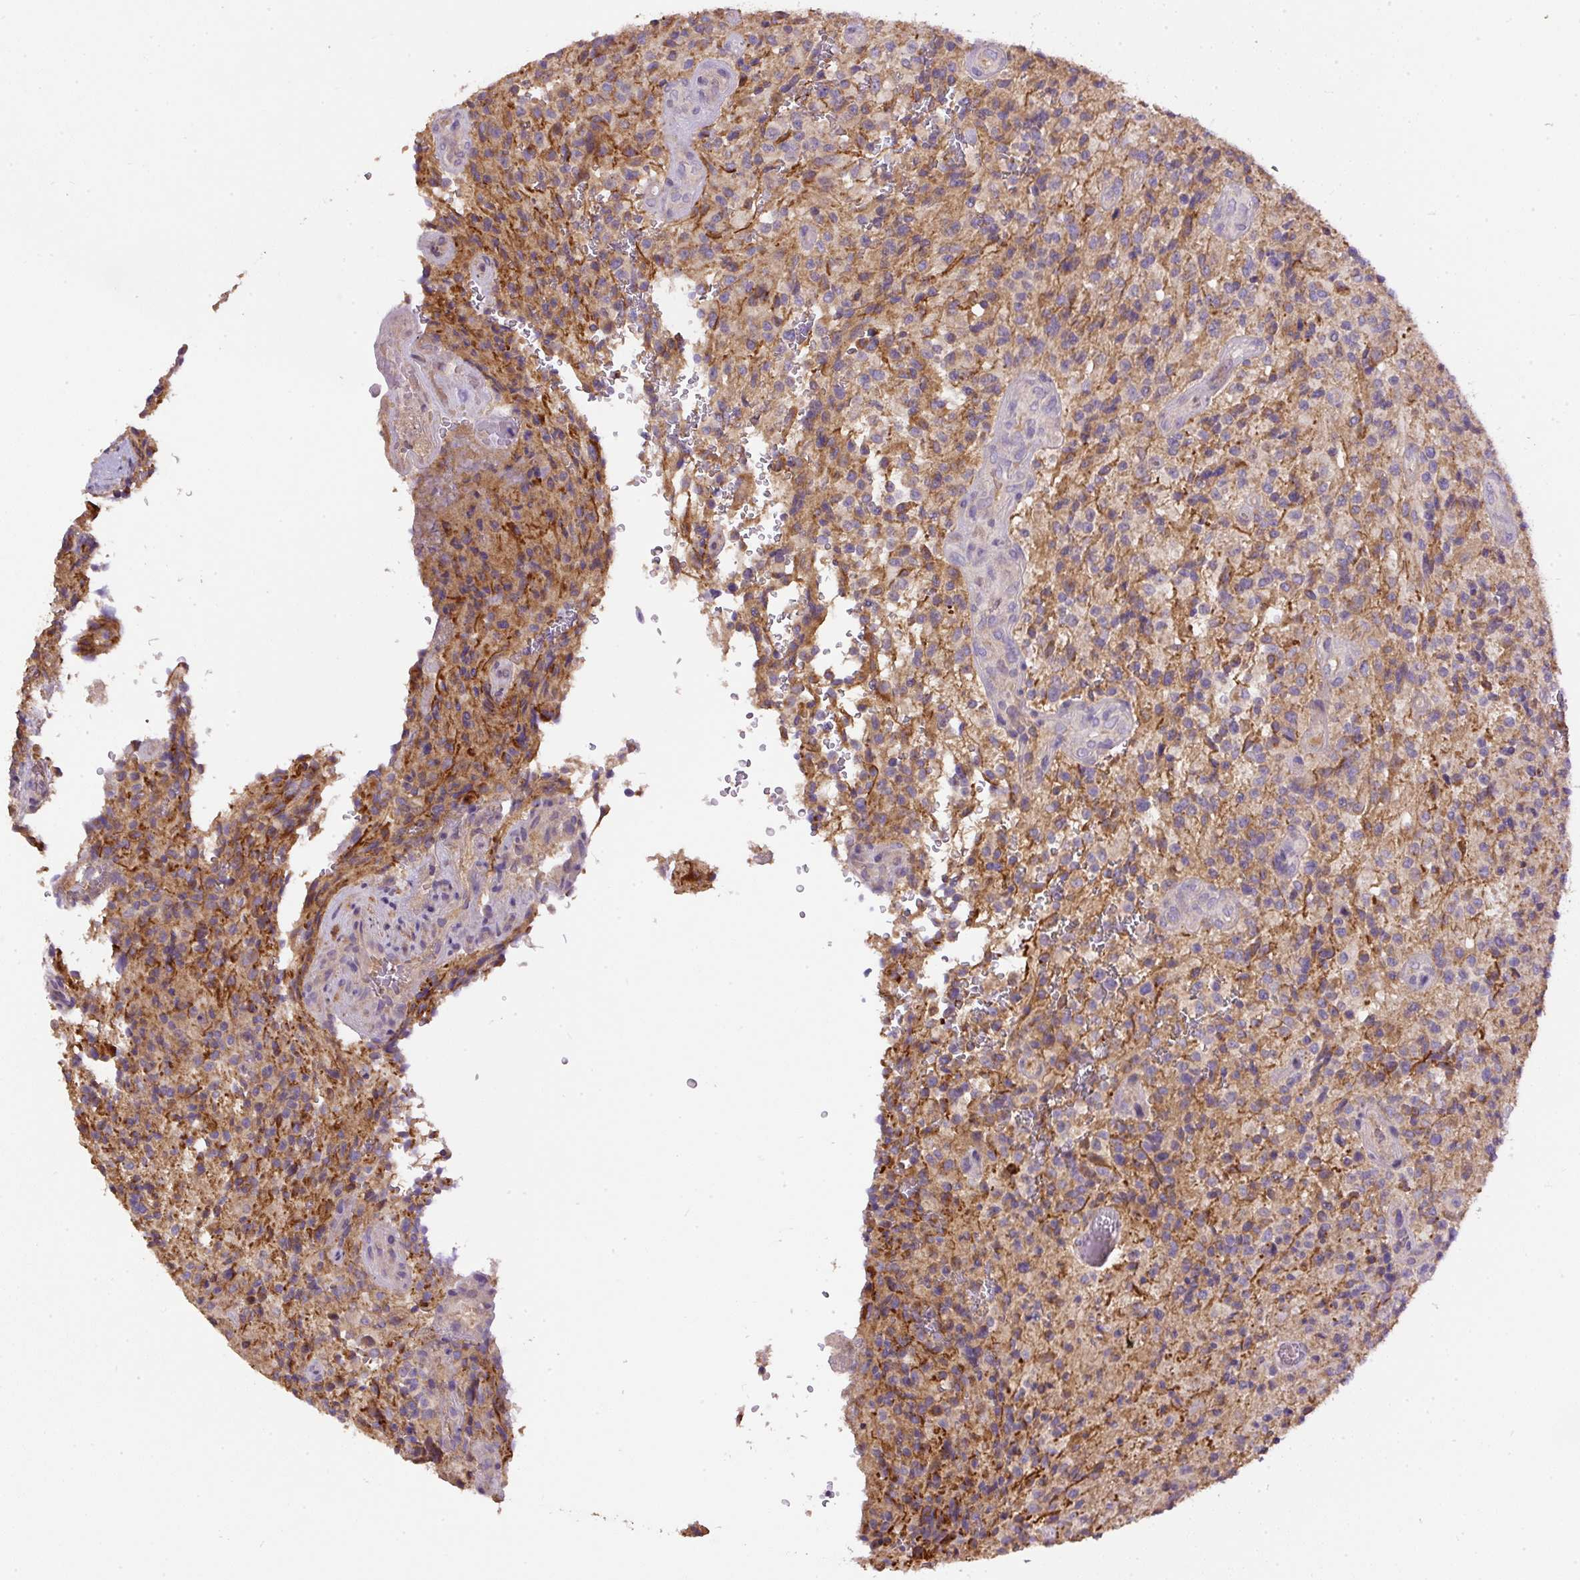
{"staining": {"intensity": "weak", "quantity": ">75%", "location": "cytoplasmic/membranous"}, "tissue": "glioma", "cell_type": "Tumor cells", "image_type": "cancer", "snomed": [{"axis": "morphology", "description": "Normal tissue, NOS"}, {"axis": "morphology", "description": "Glioma, malignant, High grade"}, {"axis": "topography", "description": "Cerebral cortex"}], "caption": "High-power microscopy captured an immunohistochemistry histopathology image of glioma, revealing weak cytoplasmic/membranous expression in approximately >75% of tumor cells.", "gene": "DAPK1", "patient": {"sex": "male", "age": 56}}